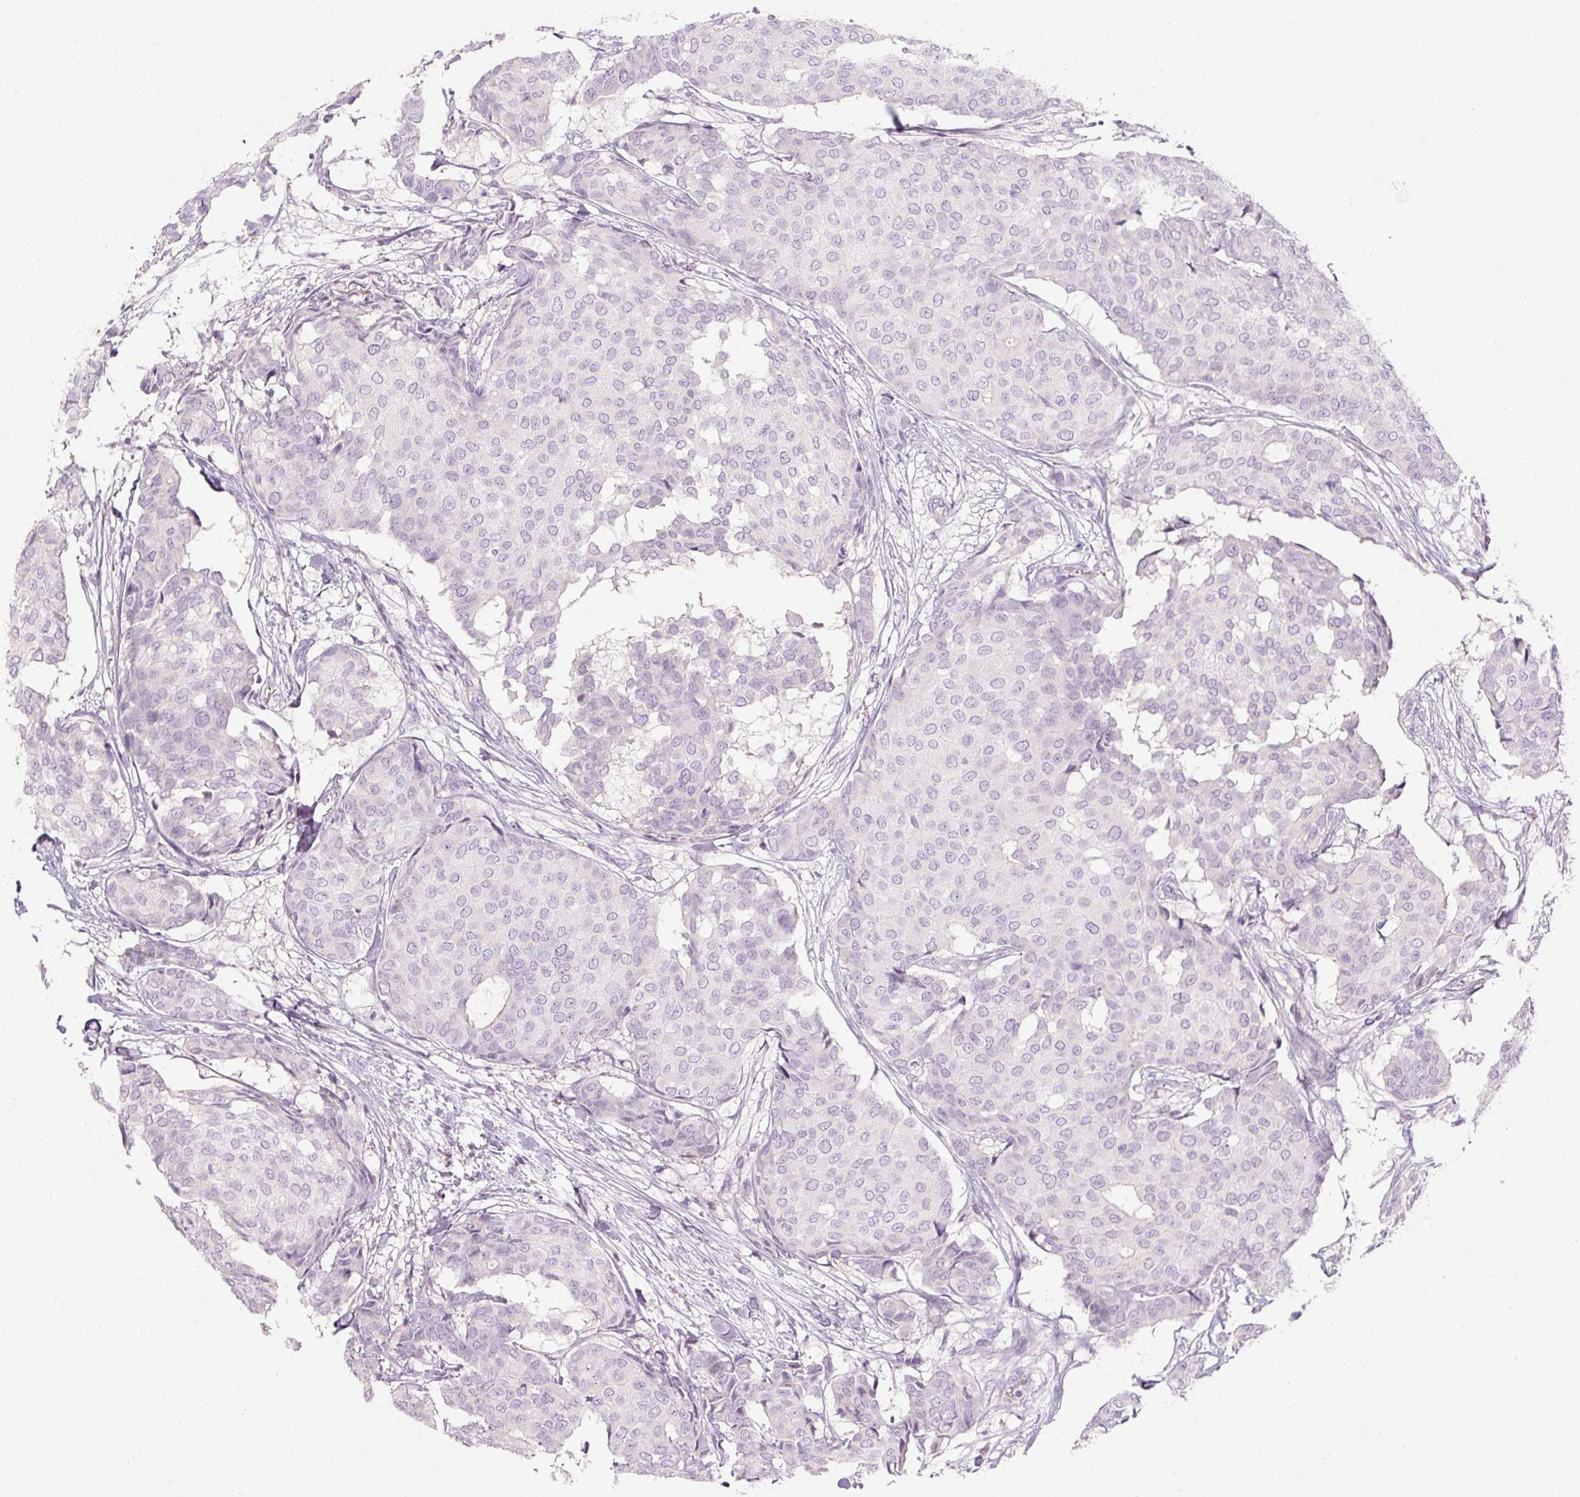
{"staining": {"intensity": "negative", "quantity": "none", "location": "none"}, "tissue": "breast cancer", "cell_type": "Tumor cells", "image_type": "cancer", "snomed": [{"axis": "morphology", "description": "Duct carcinoma"}, {"axis": "topography", "description": "Breast"}], "caption": "Tumor cells are negative for protein expression in human intraductal carcinoma (breast). (DAB (3,3'-diaminobenzidine) immunohistochemistry (IHC), high magnification).", "gene": "NFE2L3", "patient": {"sex": "female", "age": 75}}